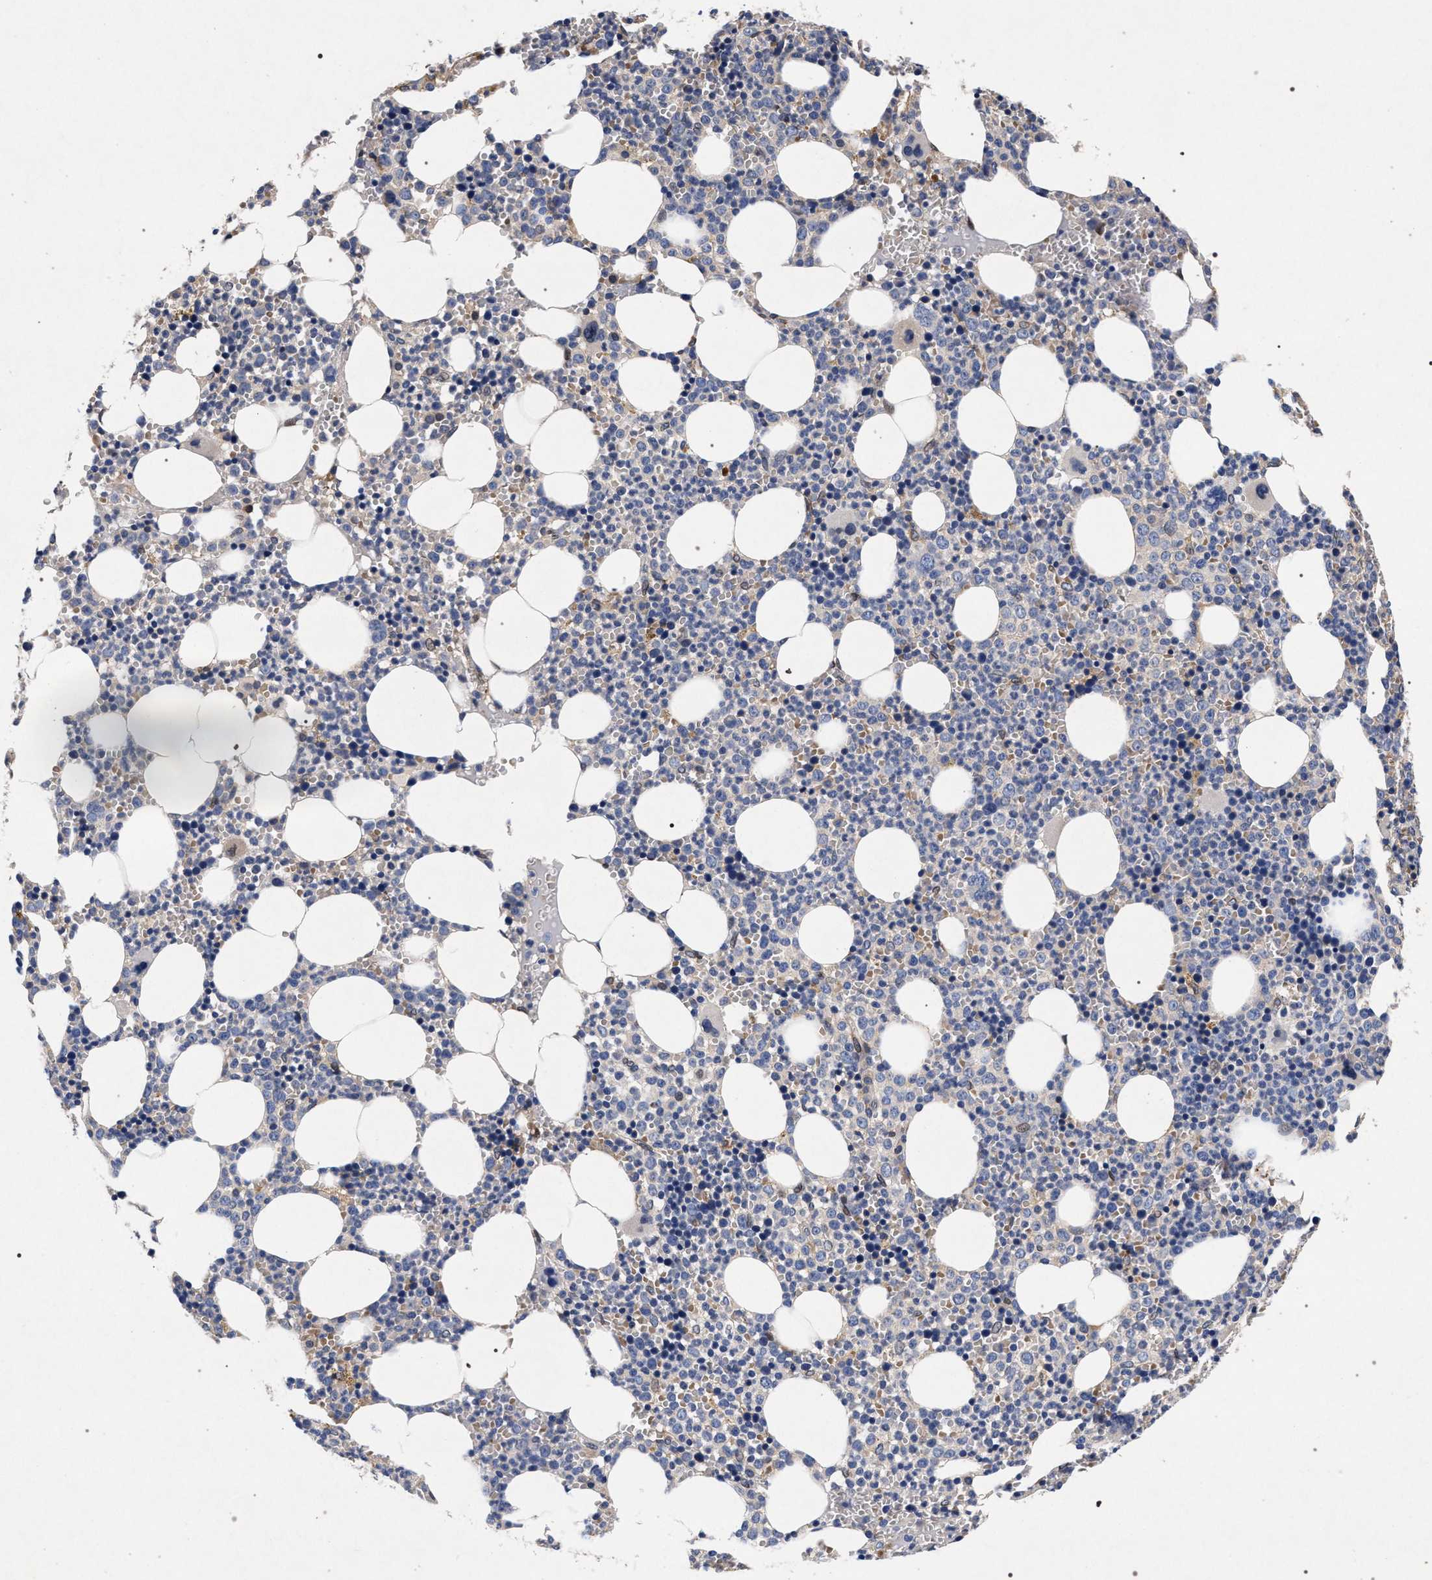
{"staining": {"intensity": "weak", "quantity": "<25%", "location": "cytoplasmic/membranous"}, "tissue": "bone marrow", "cell_type": "Hematopoietic cells", "image_type": "normal", "snomed": [{"axis": "morphology", "description": "Normal tissue, NOS"}, {"axis": "morphology", "description": "Inflammation, NOS"}, {"axis": "topography", "description": "Bone marrow"}], "caption": "Bone marrow stained for a protein using immunohistochemistry demonstrates no positivity hematopoietic cells.", "gene": "NEK7", "patient": {"sex": "female", "age": 67}}